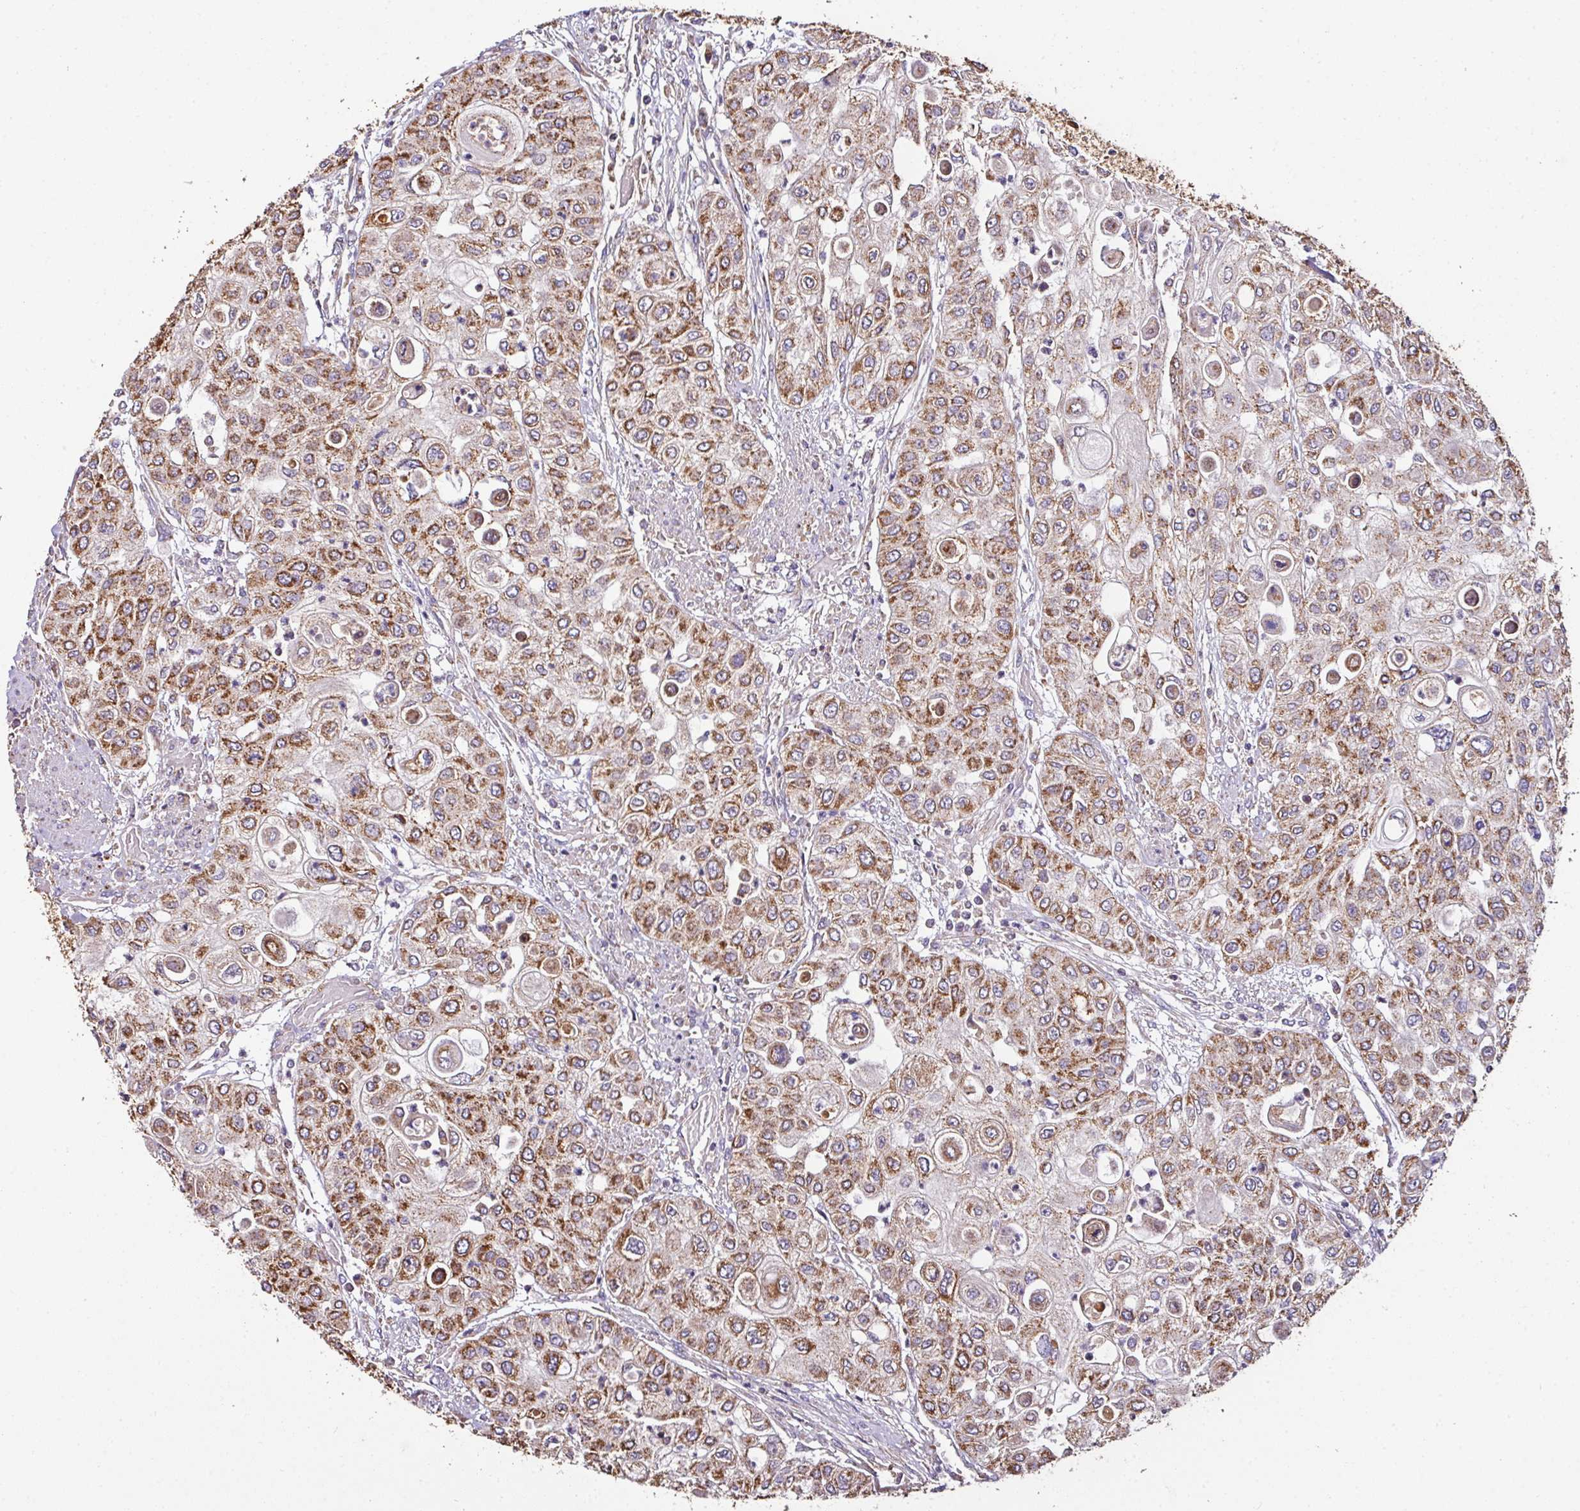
{"staining": {"intensity": "moderate", "quantity": ">75%", "location": "cytoplasmic/membranous"}, "tissue": "urothelial cancer", "cell_type": "Tumor cells", "image_type": "cancer", "snomed": [{"axis": "morphology", "description": "Urothelial carcinoma, High grade"}, {"axis": "topography", "description": "Urinary bladder"}], "caption": "Human high-grade urothelial carcinoma stained for a protein (brown) exhibits moderate cytoplasmic/membranous positive expression in approximately >75% of tumor cells.", "gene": "CPD", "patient": {"sex": "female", "age": 79}}